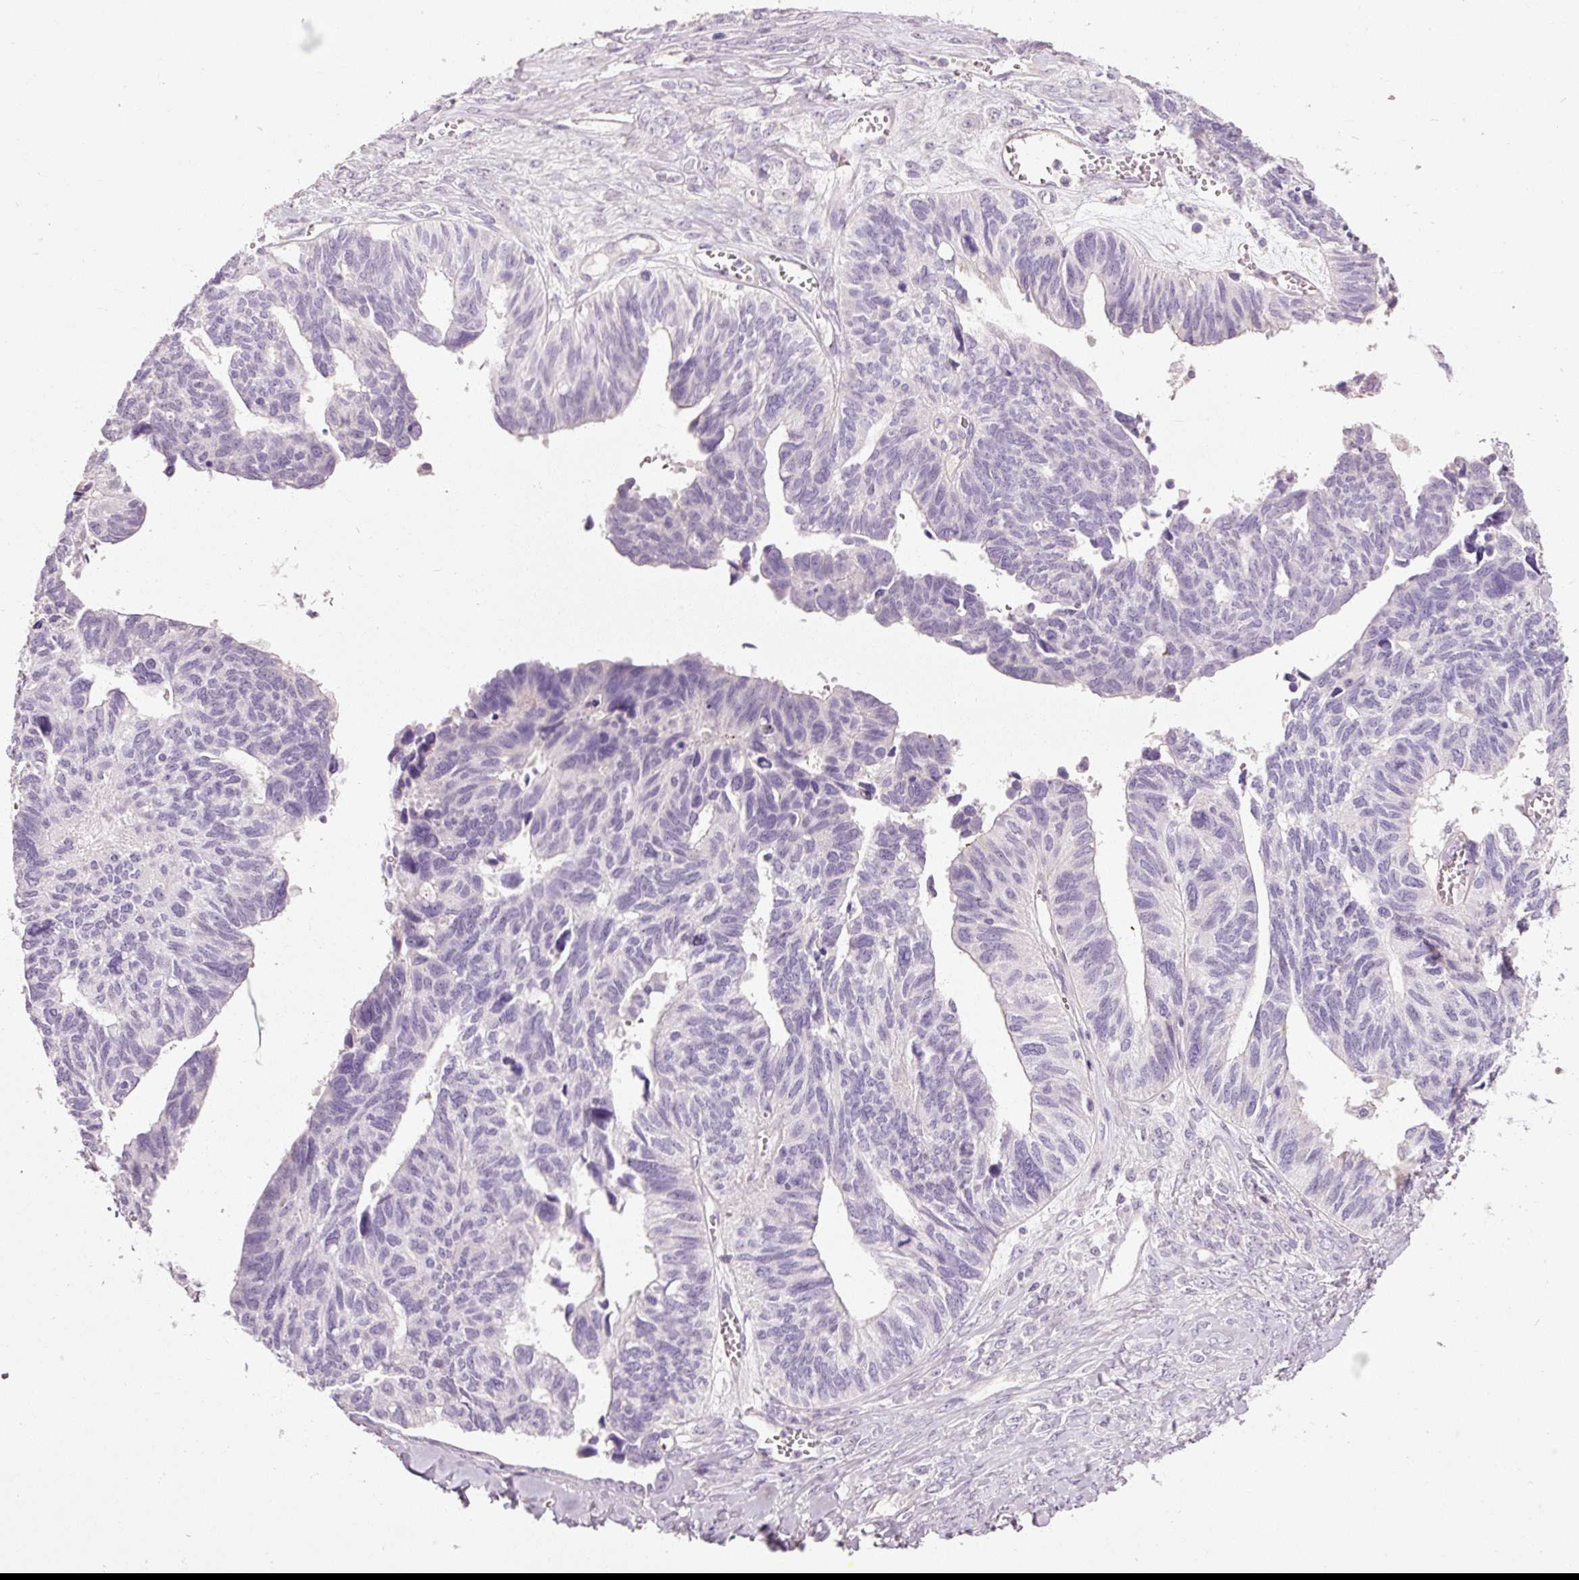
{"staining": {"intensity": "negative", "quantity": "none", "location": "none"}, "tissue": "ovarian cancer", "cell_type": "Tumor cells", "image_type": "cancer", "snomed": [{"axis": "morphology", "description": "Cystadenocarcinoma, serous, NOS"}, {"axis": "topography", "description": "Ovary"}], "caption": "There is no significant expression in tumor cells of ovarian cancer (serous cystadenocarcinoma).", "gene": "MUC5AC", "patient": {"sex": "female", "age": 79}}